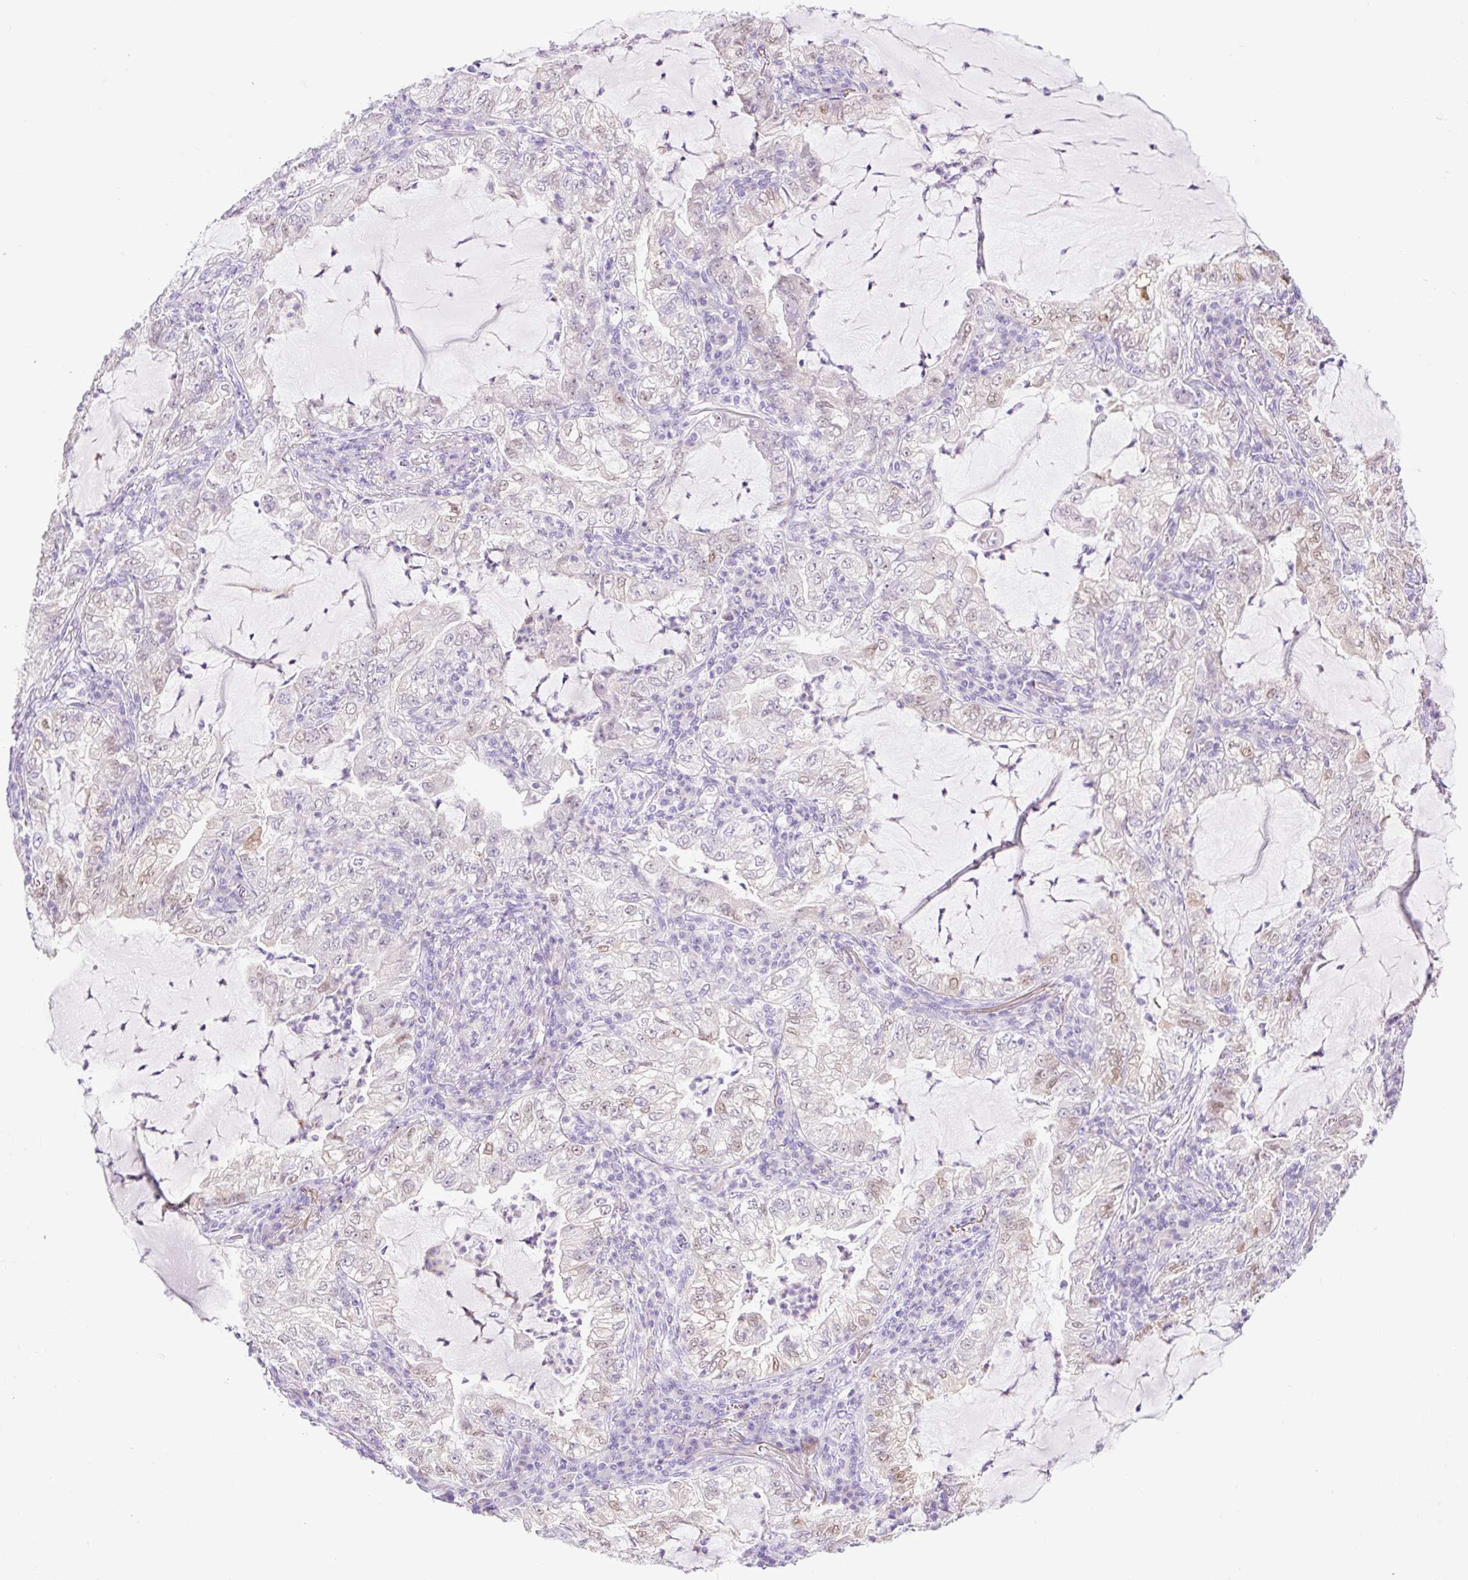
{"staining": {"intensity": "weak", "quantity": "<25%", "location": "cytoplasmic/membranous,nuclear"}, "tissue": "lung cancer", "cell_type": "Tumor cells", "image_type": "cancer", "snomed": [{"axis": "morphology", "description": "Adenocarcinoma, NOS"}, {"axis": "topography", "description": "Lung"}], "caption": "Immunohistochemistry (IHC) image of neoplastic tissue: human adenocarcinoma (lung) stained with DAB displays no significant protein expression in tumor cells.", "gene": "SLC25A40", "patient": {"sex": "female", "age": 73}}